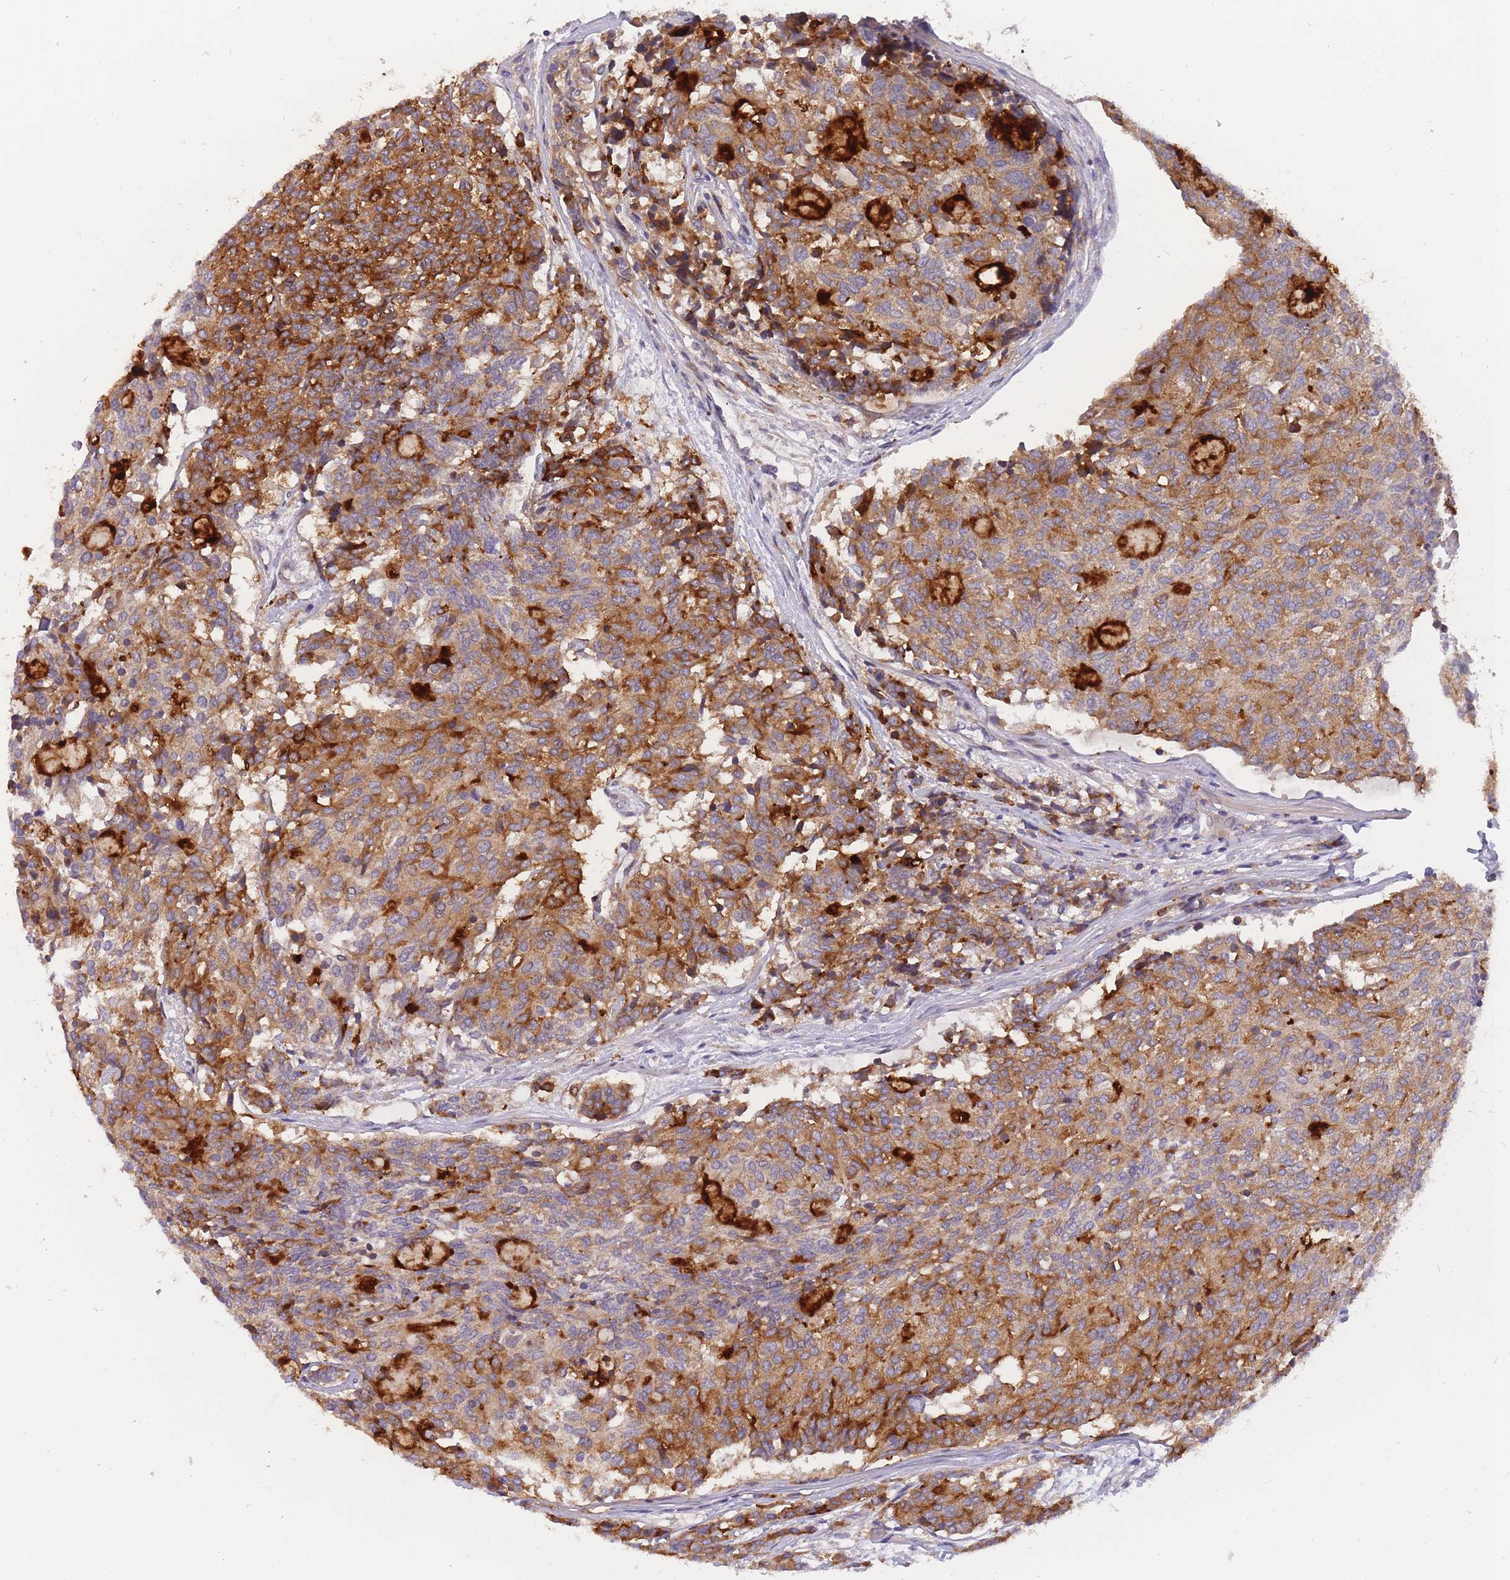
{"staining": {"intensity": "strong", "quantity": "25%-75%", "location": "cytoplasmic/membranous"}, "tissue": "carcinoid", "cell_type": "Tumor cells", "image_type": "cancer", "snomed": [{"axis": "morphology", "description": "Carcinoid, malignant, NOS"}, {"axis": "topography", "description": "Pancreas"}], "caption": "Human malignant carcinoid stained for a protein (brown) shows strong cytoplasmic/membranous positive staining in about 25%-75% of tumor cells.", "gene": "CRYGN", "patient": {"sex": "female", "age": 54}}